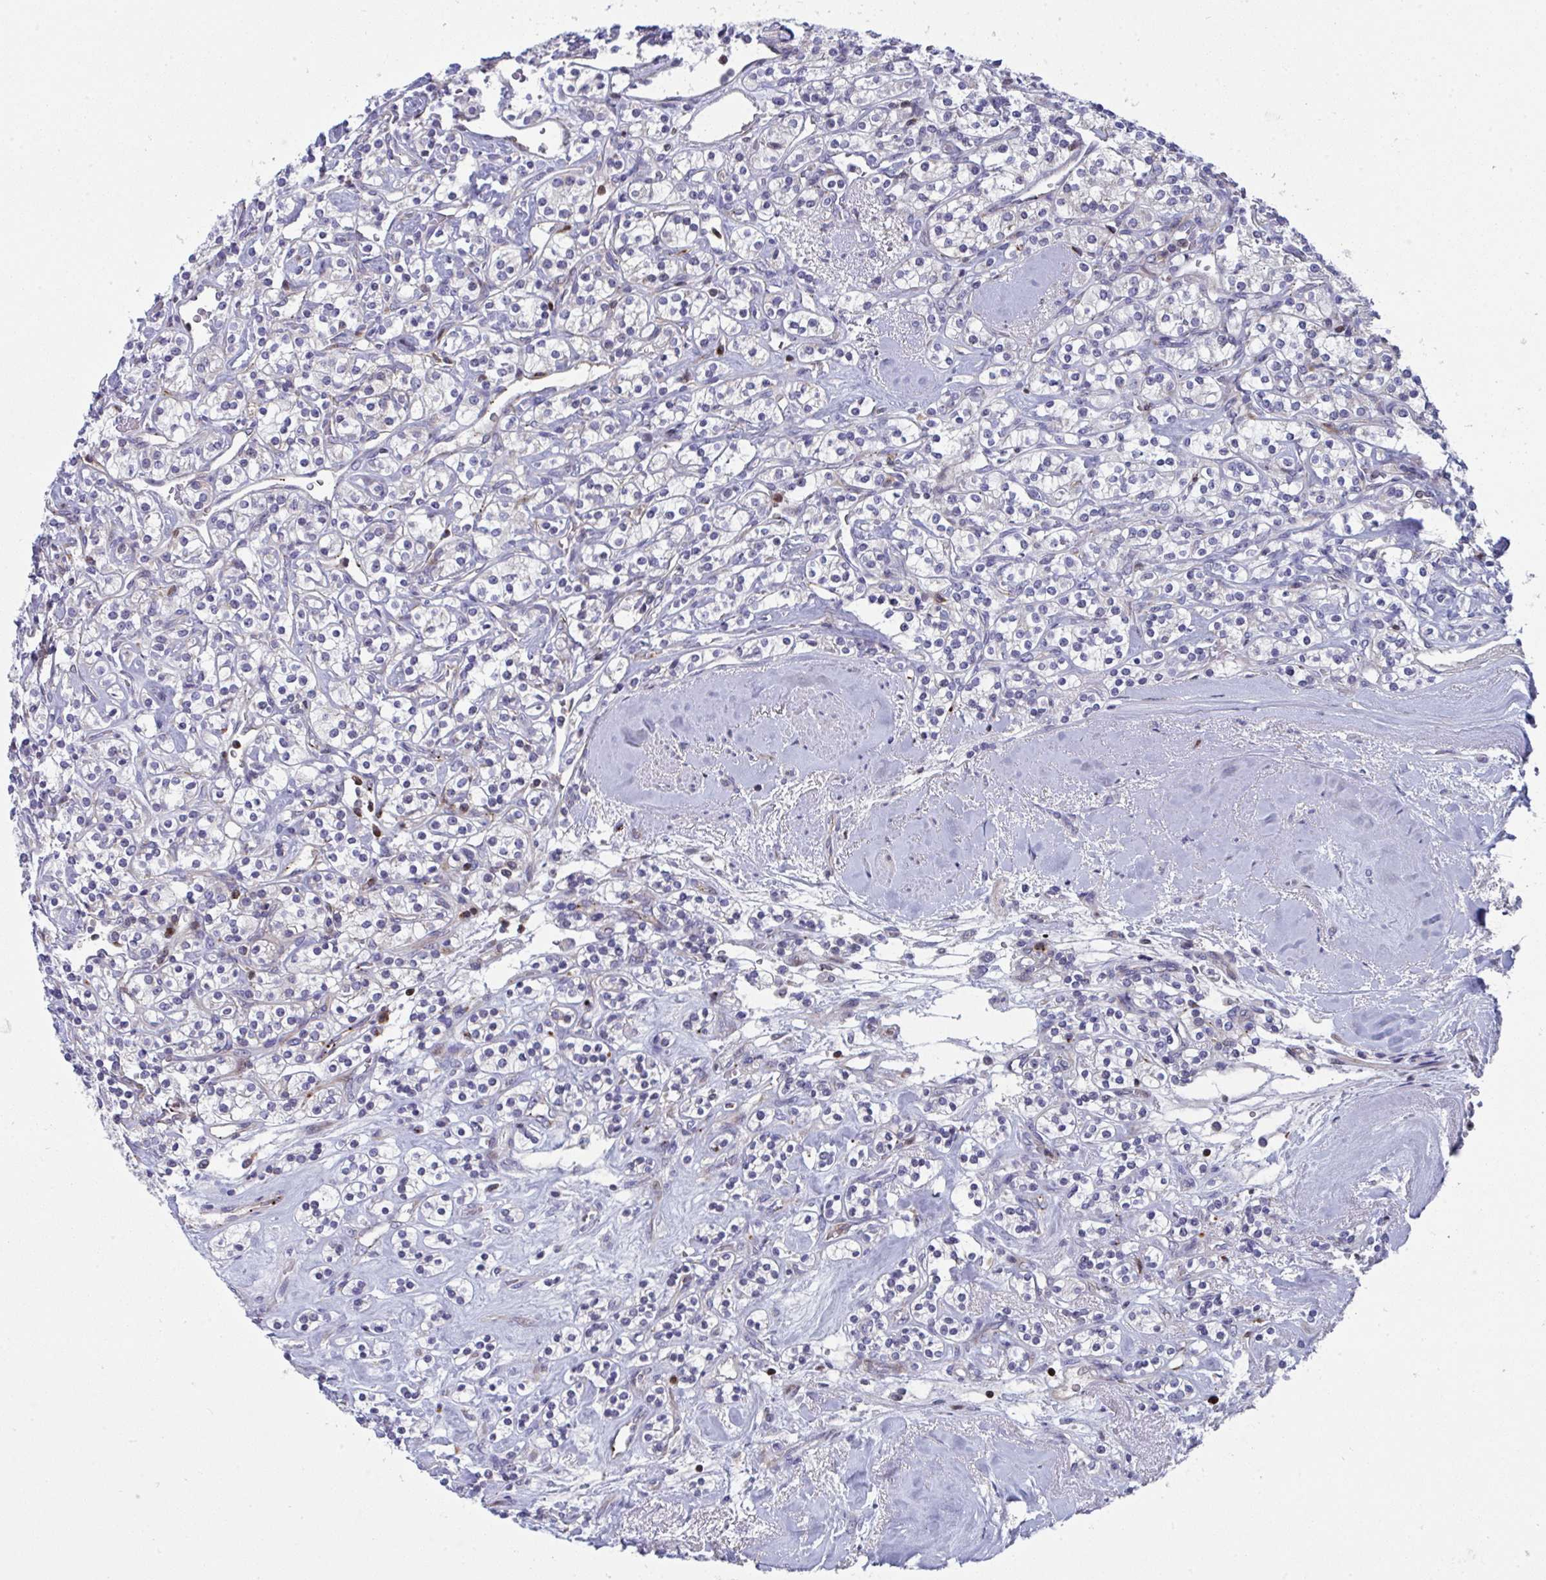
{"staining": {"intensity": "negative", "quantity": "none", "location": "none"}, "tissue": "renal cancer", "cell_type": "Tumor cells", "image_type": "cancer", "snomed": [{"axis": "morphology", "description": "Adenocarcinoma, NOS"}, {"axis": "topography", "description": "Kidney"}], "caption": "This is a histopathology image of IHC staining of renal cancer, which shows no staining in tumor cells.", "gene": "AOC2", "patient": {"sex": "male", "age": 77}}